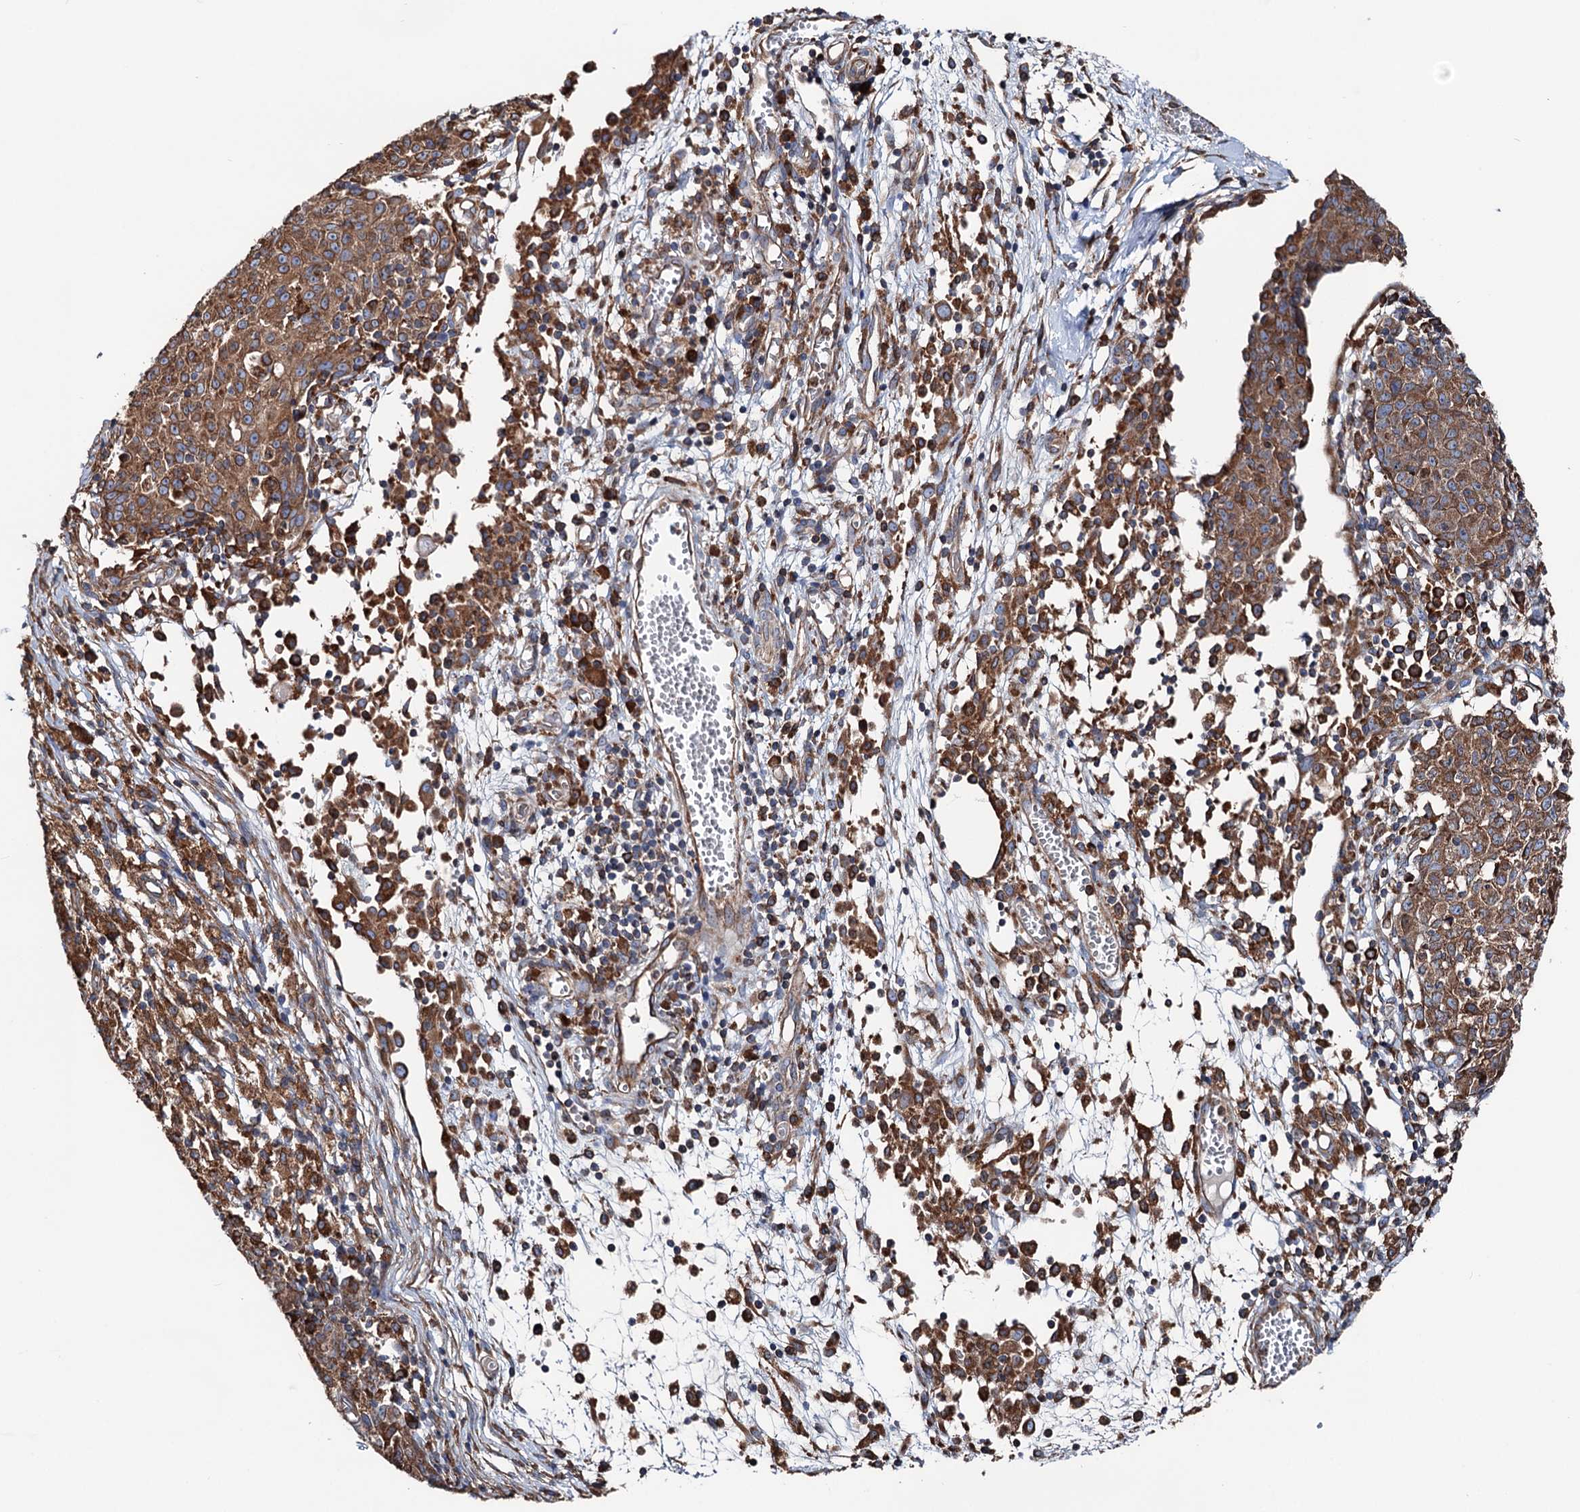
{"staining": {"intensity": "moderate", "quantity": ">75%", "location": "cytoplasmic/membranous"}, "tissue": "ovarian cancer", "cell_type": "Tumor cells", "image_type": "cancer", "snomed": [{"axis": "morphology", "description": "Carcinoma, endometroid"}, {"axis": "topography", "description": "Ovary"}], "caption": "Moderate cytoplasmic/membranous protein positivity is present in about >75% of tumor cells in endometroid carcinoma (ovarian). The protein of interest is stained brown, and the nuclei are stained in blue (DAB IHC with brightfield microscopy, high magnification).", "gene": "ERP29", "patient": {"sex": "female", "age": 42}}